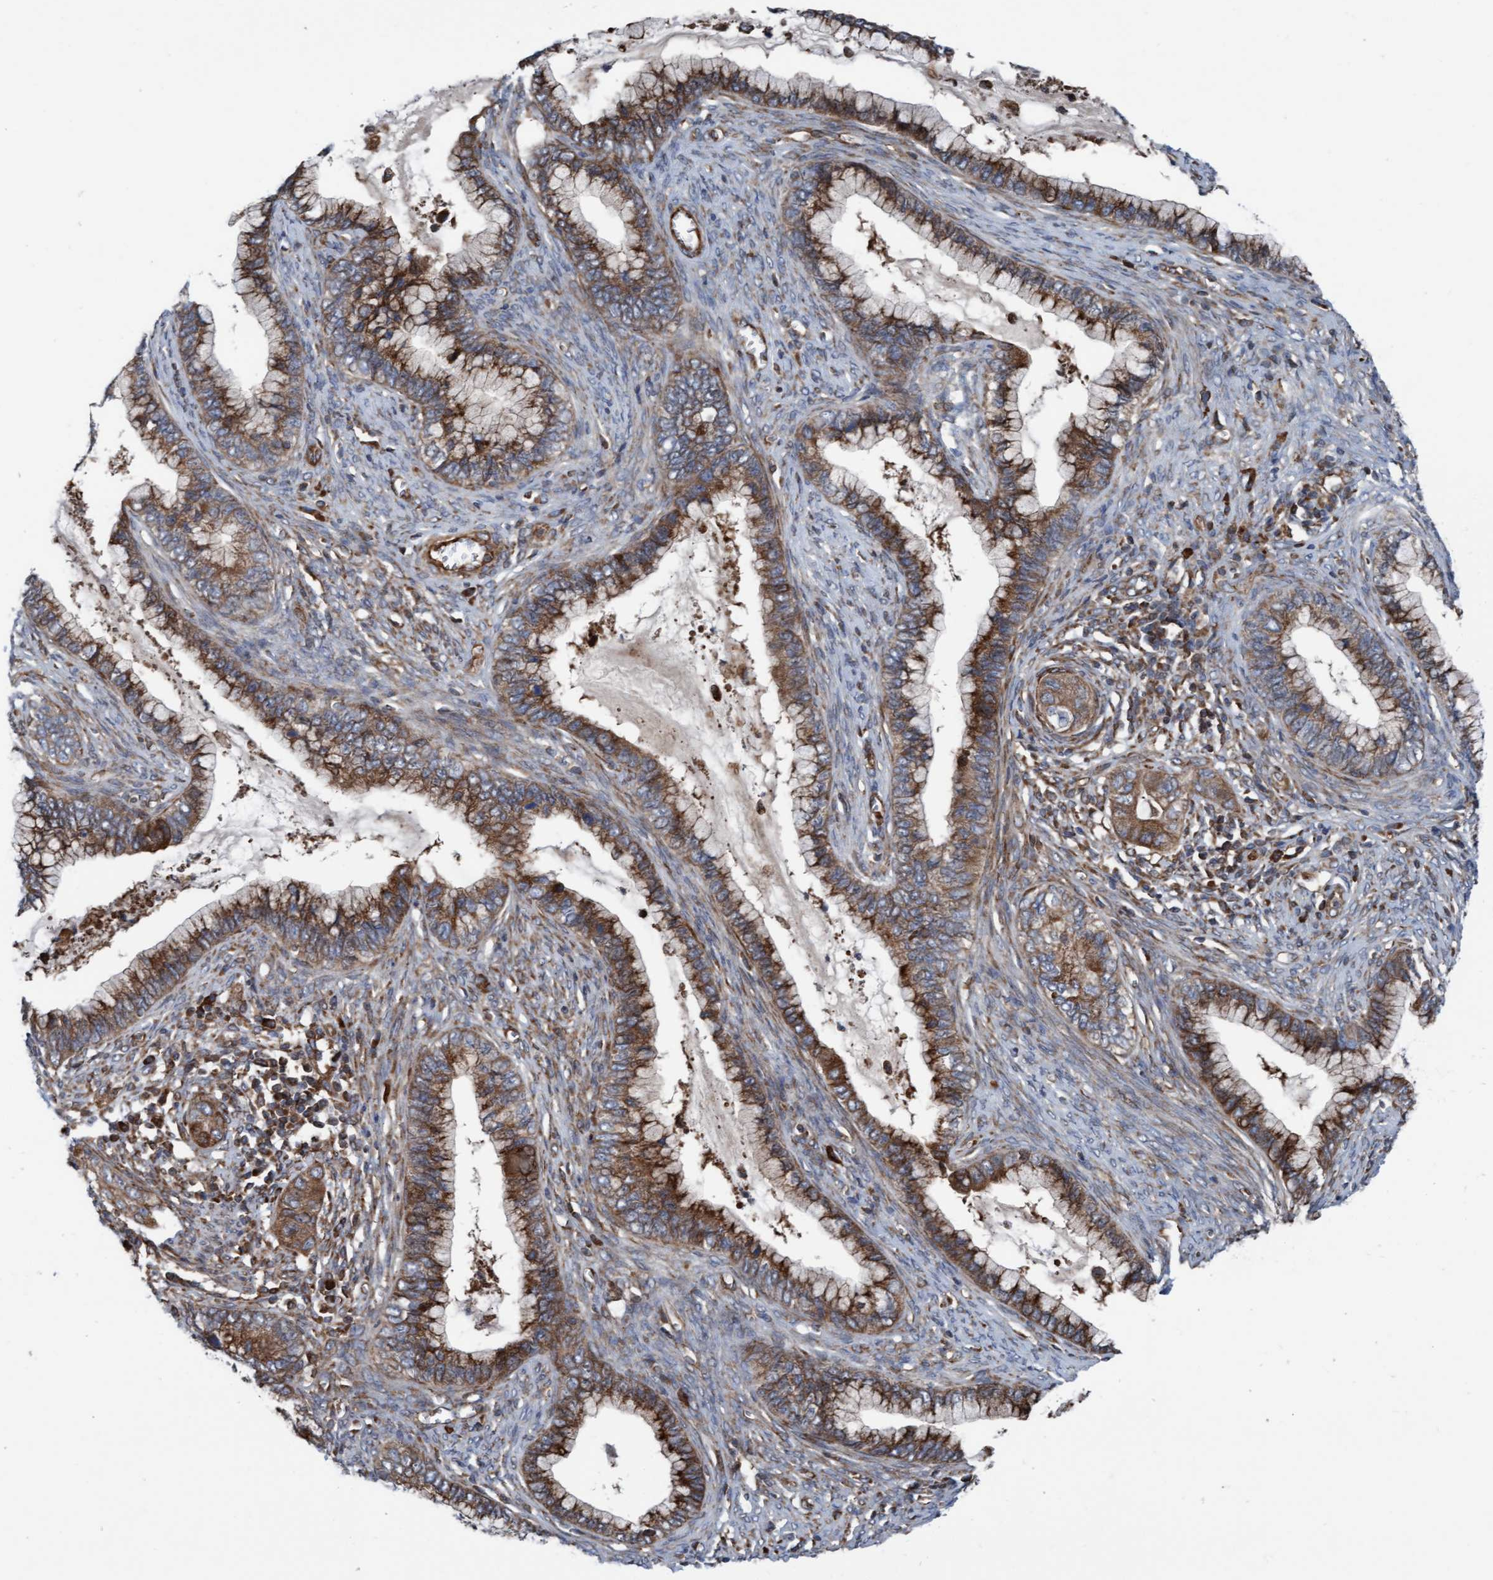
{"staining": {"intensity": "moderate", "quantity": ">75%", "location": "cytoplasmic/membranous"}, "tissue": "cervical cancer", "cell_type": "Tumor cells", "image_type": "cancer", "snomed": [{"axis": "morphology", "description": "Adenocarcinoma, NOS"}, {"axis": "topography", "description": "Cervix"}], "caption": "A brown stain labels moderate cytoplasmic/membranous positivity of a protein in human cervical cancer tumor cells. Immunohistochemistry stains the protein of interest in brown and the nuclei are stained blue.", "gene": "RAP1GAP2", "patient": {"sex": "female", "age": 44}}